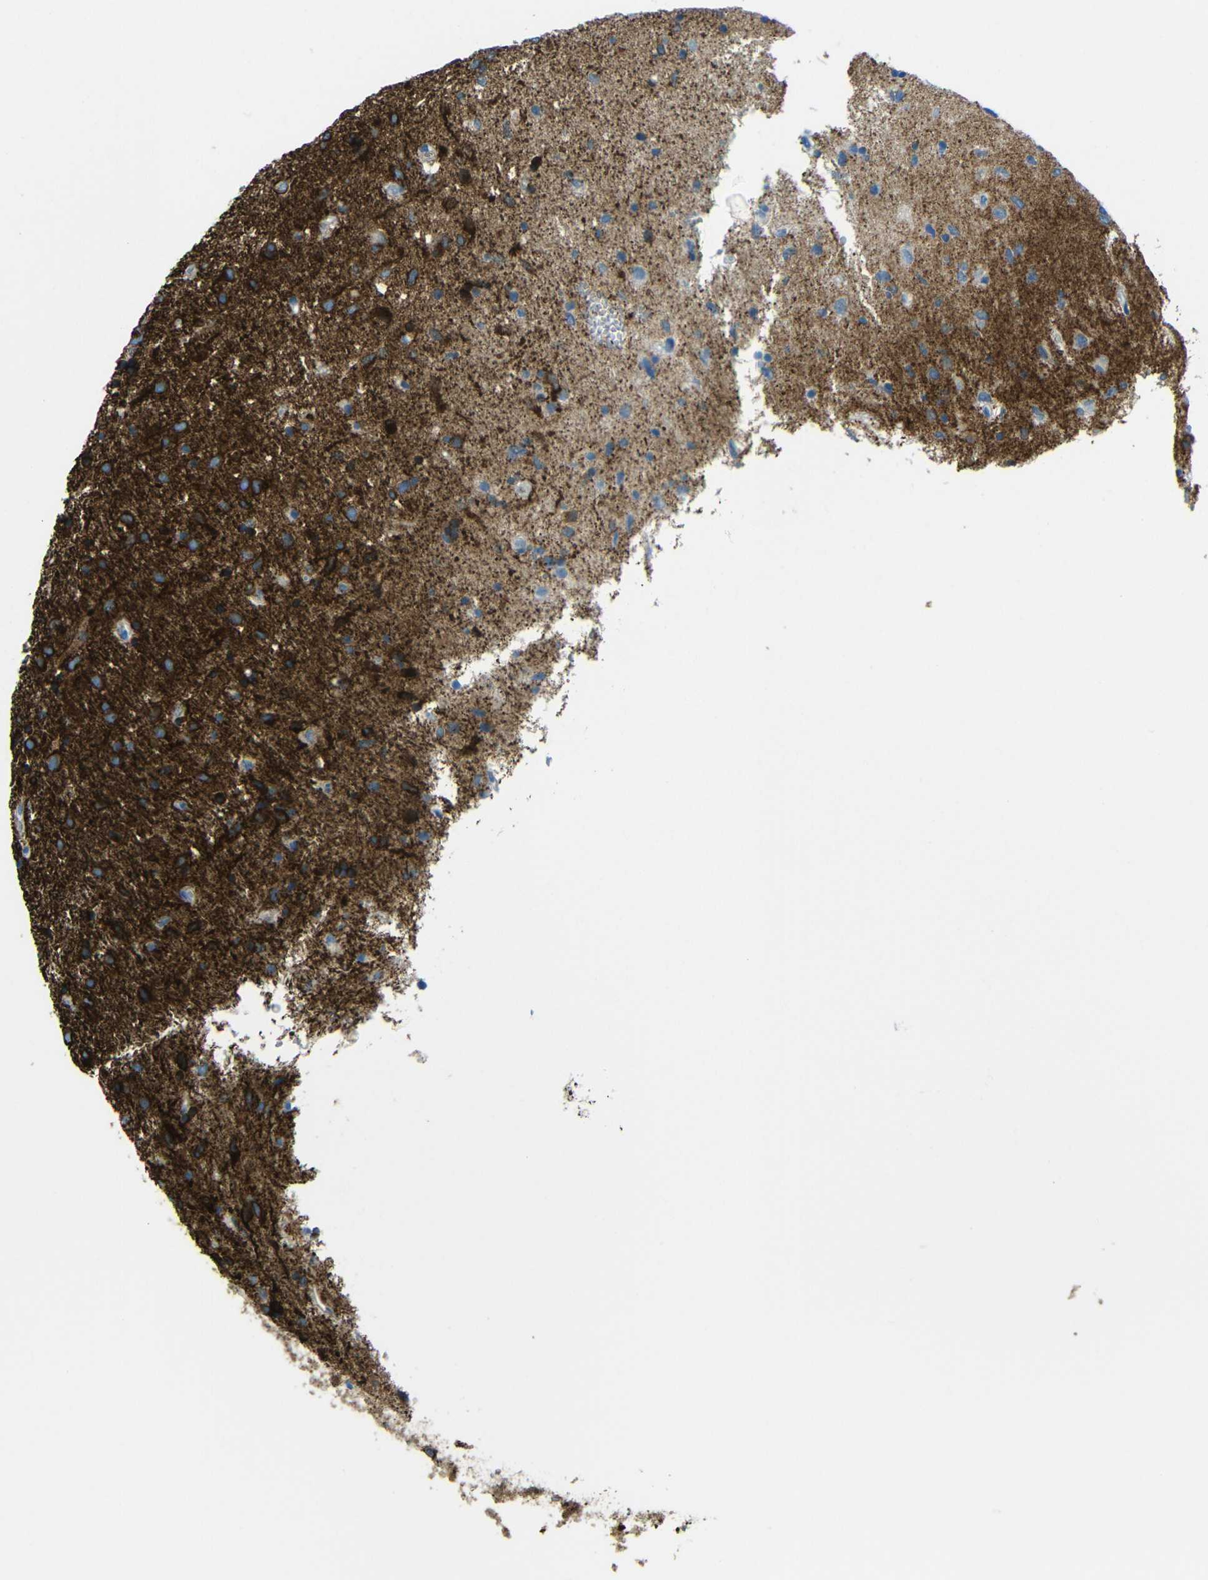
{"staining": {"intensity": "strong", "quantity": "25%-75%", "location": "cytoplasmic/membranous"}, "tissue": "glioma", "cell_type": "Tumor cells", "image_type": "cancer", "snomed": [{"axis": "morphology", "description": "Glioma, malignant, Low grade"}, {"axis": "topography", "description": "Brain"}], "caption": "Malignant glioma (low-grade) was stained to show a protein in brown. There is high levels of strong cytoplasmic/membranous positivity in about 25%-75% of tumor cells.", "gene": "TUBB4B", "patient": {"sex": "male", "age": 77}}